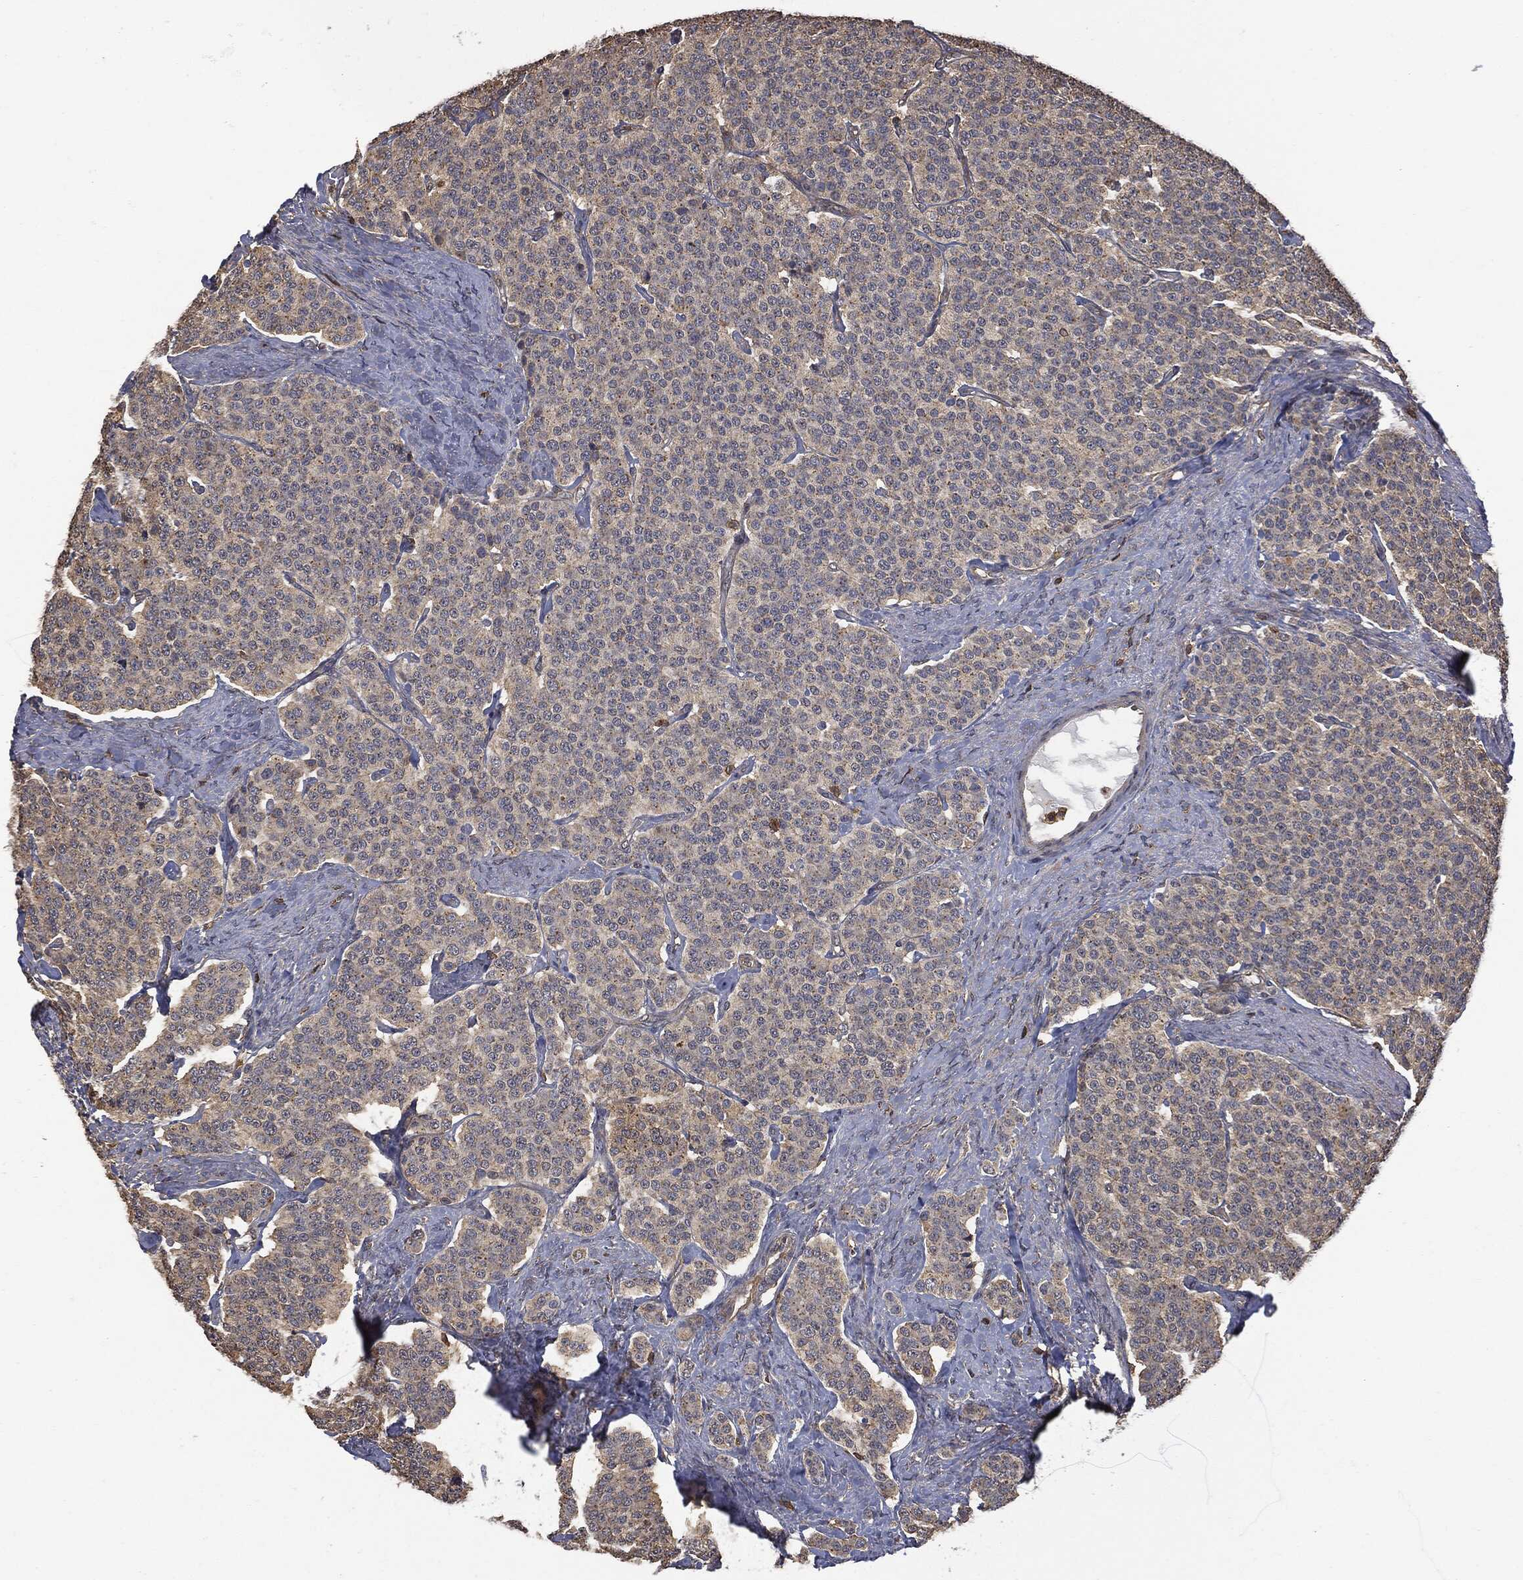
{"staining": {"intensity": "weak", "quantity": "<25%", "location": "cytoplasmic/membranous"}, "tissue": "carcinoid", "cell_type": "Tumor cells", "image_type": "cancer", "snomed": [{"axis": "morphology", "description": "Carcinoid, malignant, NOS"}, {"axis": "topography", "description": "Small intestine"}], "caption": "Tumor cells are negative for protein expression in human carcinoid (malignant).", "gene": "PSMB10", "patient": {"sex": "female", "age": 58}}